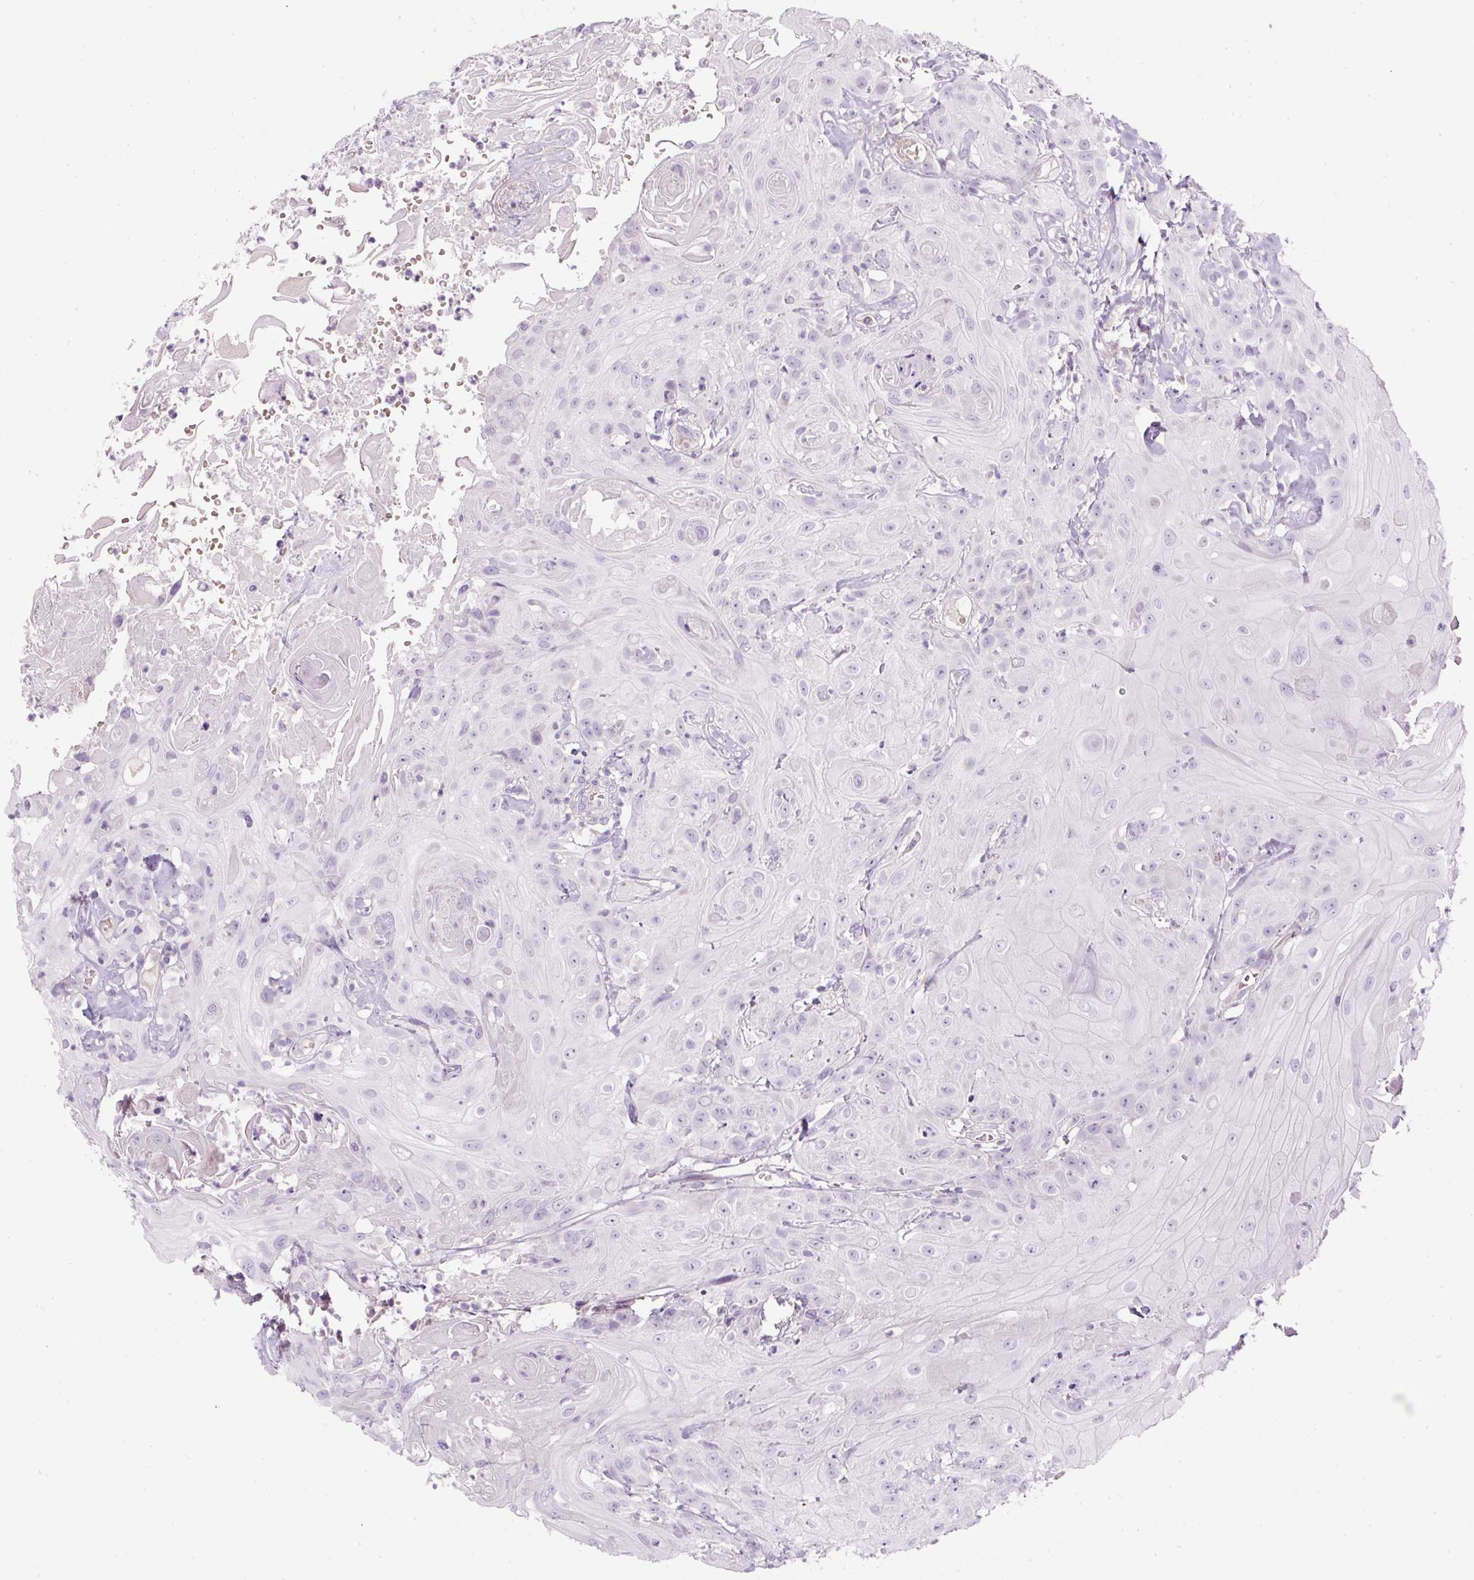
{"staining": {"intensity": "negative", "quantity": "none", "location": "none"}, "tissue": "head and neck cancer", "cell_type": "Tumor cells", "image_type": "cancer", "snomed": [{"axis": "morphology", "description": "Squamous cell carcinoma, NOS"}, {"axis": "topography", "description": "Skin"}, {"axis": "topography", "description": "Head-Neck"}], "caption": "This is an immunohistochemistry (IHC) micrograph of human head and neck squamous cell carcinoma. There is no positivity in tumor cells.", "gene": "FGFBP3", "patient": {"sex": "male", "age": 80}}